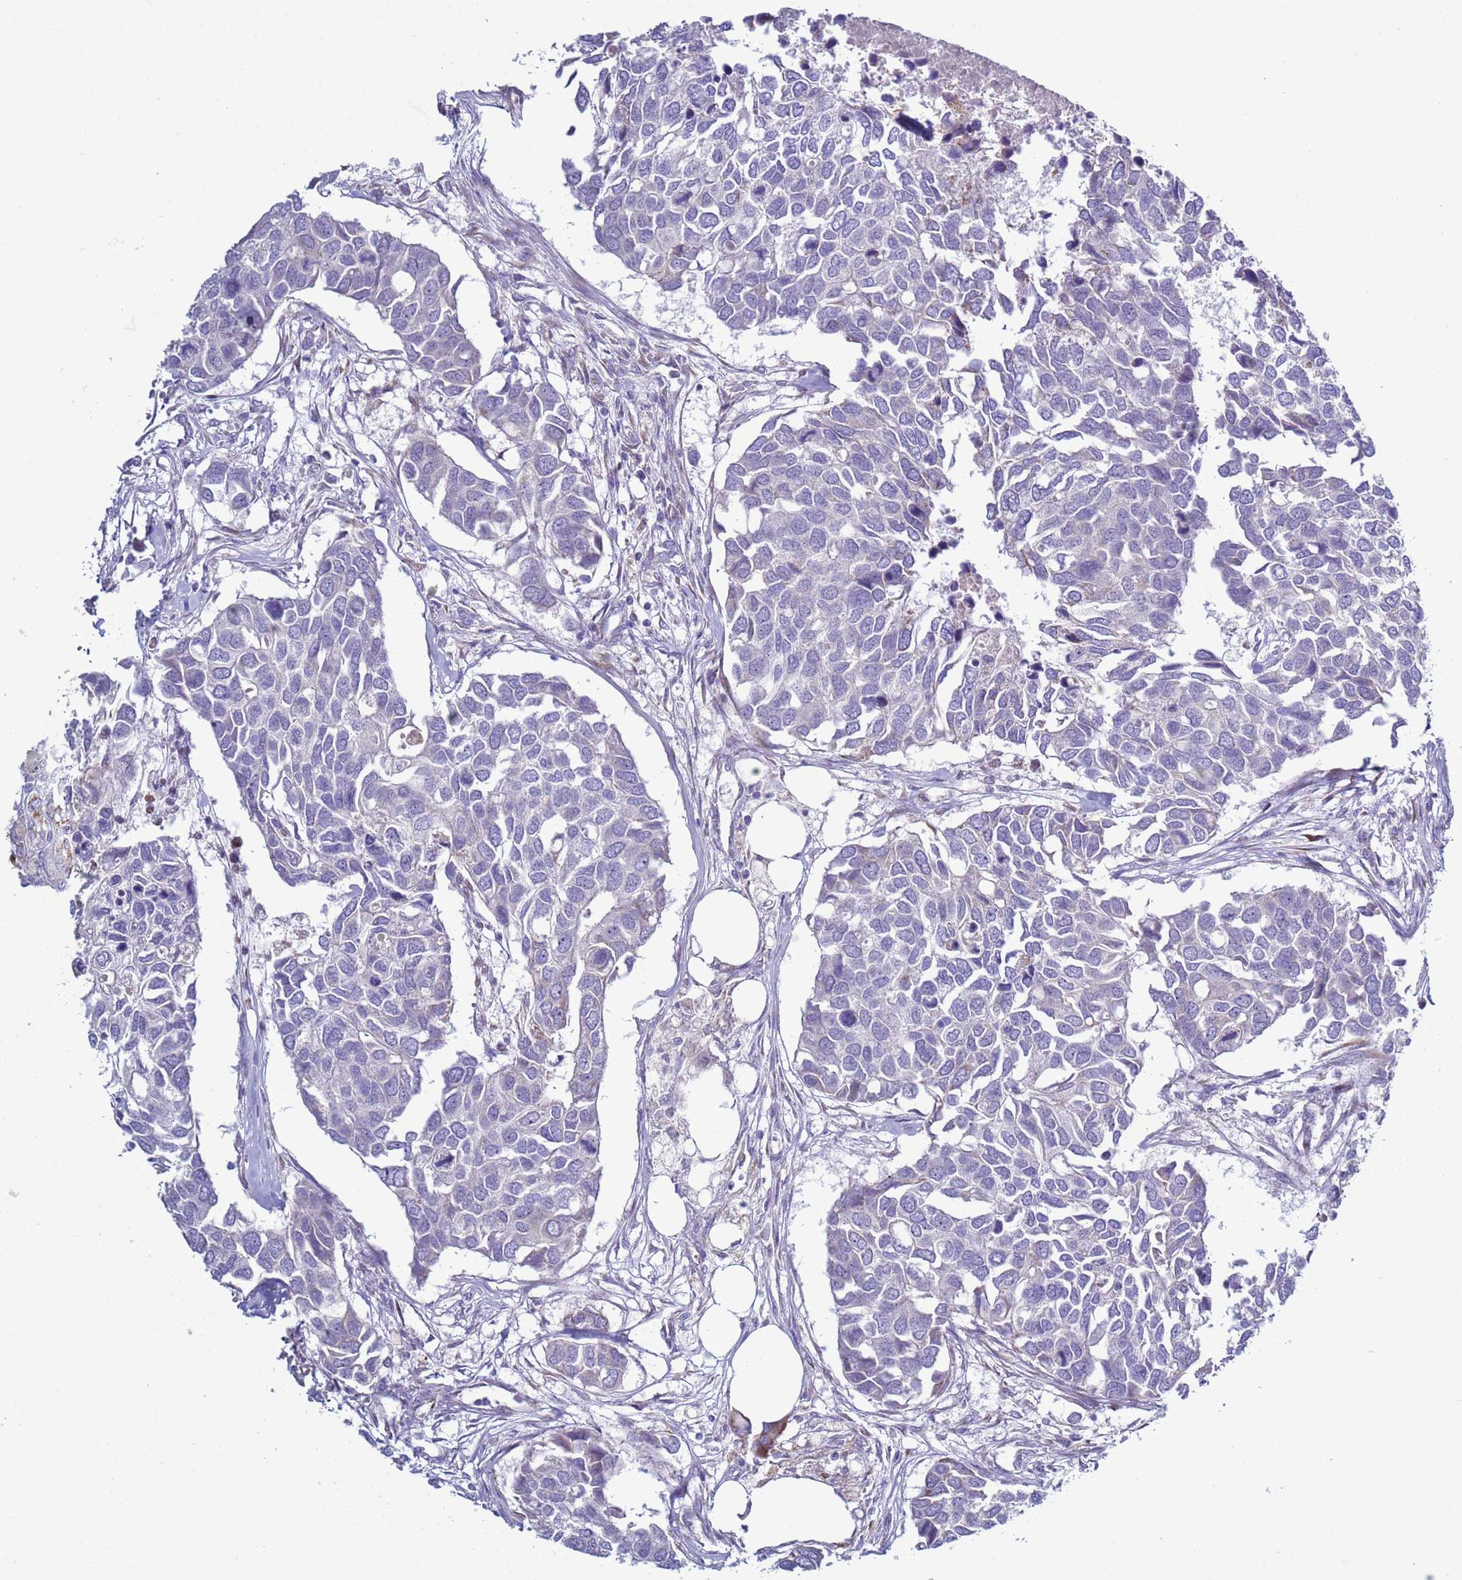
{"staining": {"intensity": "negative", "quantity": "none", "location": "none"}, "tissue": "breast cancer", "cell_type": "Tumor cells", "image_type": "cancer", "snomed": [{"axis": "morphology", "description": "Duct carcinoma"}, {"axis": "topography", "description": "Breast"}], "caption": "Breast cancer (intraductal carcinoma) was stained to show a protein in brown. There is no significant expression in tumor cells.", "gene": "ABHD17B", "patient": {"sex": "female", "age": 83}}